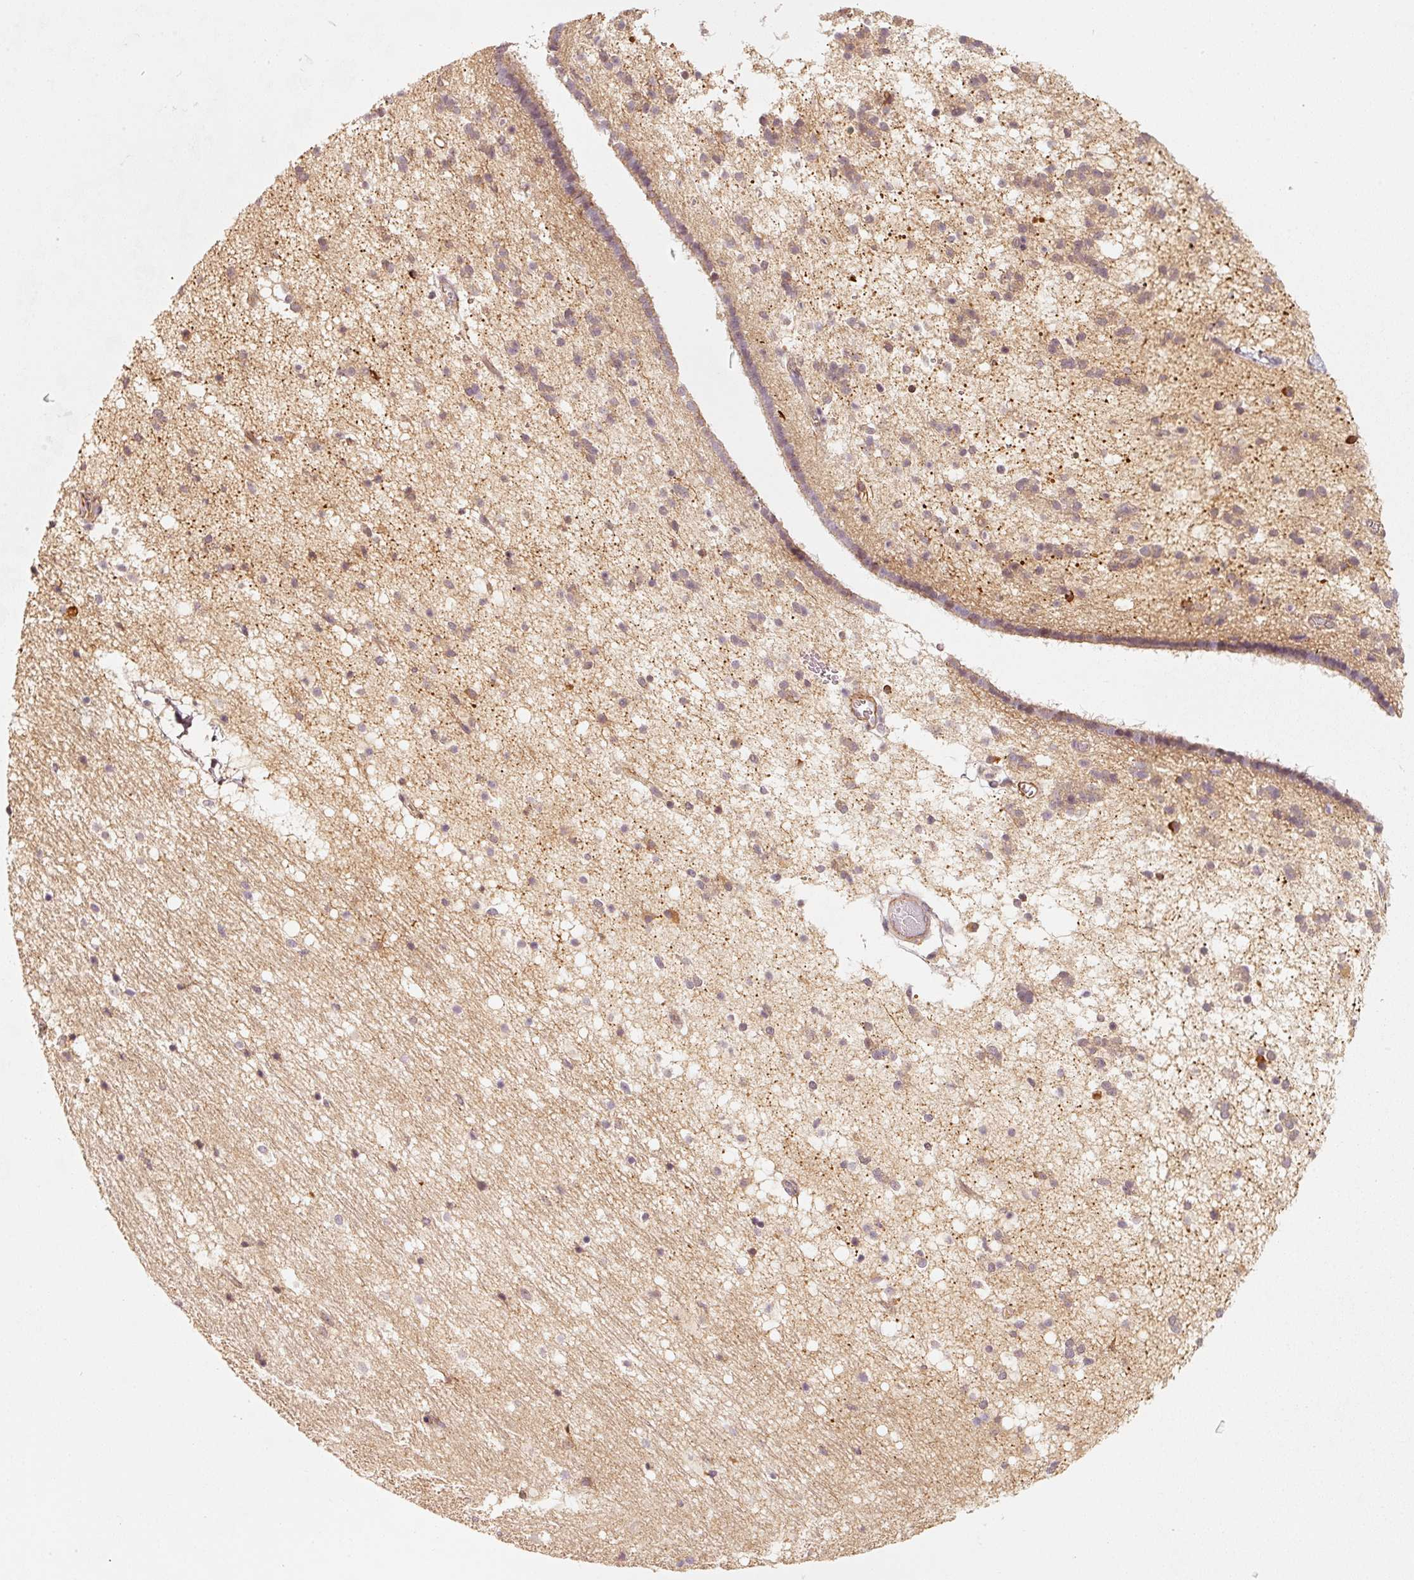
{"staining": {"intensity": "moderate", "quantity": "<25%", "location": "cytoplasmic/membranous"}, "tissue": "caudate", "cell_type": "Glial cells", "image_type": "normal", "snomed": [{"axis": "morphology", "description": "Normal tissue, NOS"}, {"axis": "topography", "description": "Lateral ventricle wall"}], "caption": "Immunohistochemical staining of benign human caudate displays <25% levels of moderate cytoplasmic/membranous protein positivity in about <25% of glial cells. The protein is shown in brown color, while the nuclei are stained blue.", "gene": "RRAS2", "patient": {"sex": "male", "age": 37}}